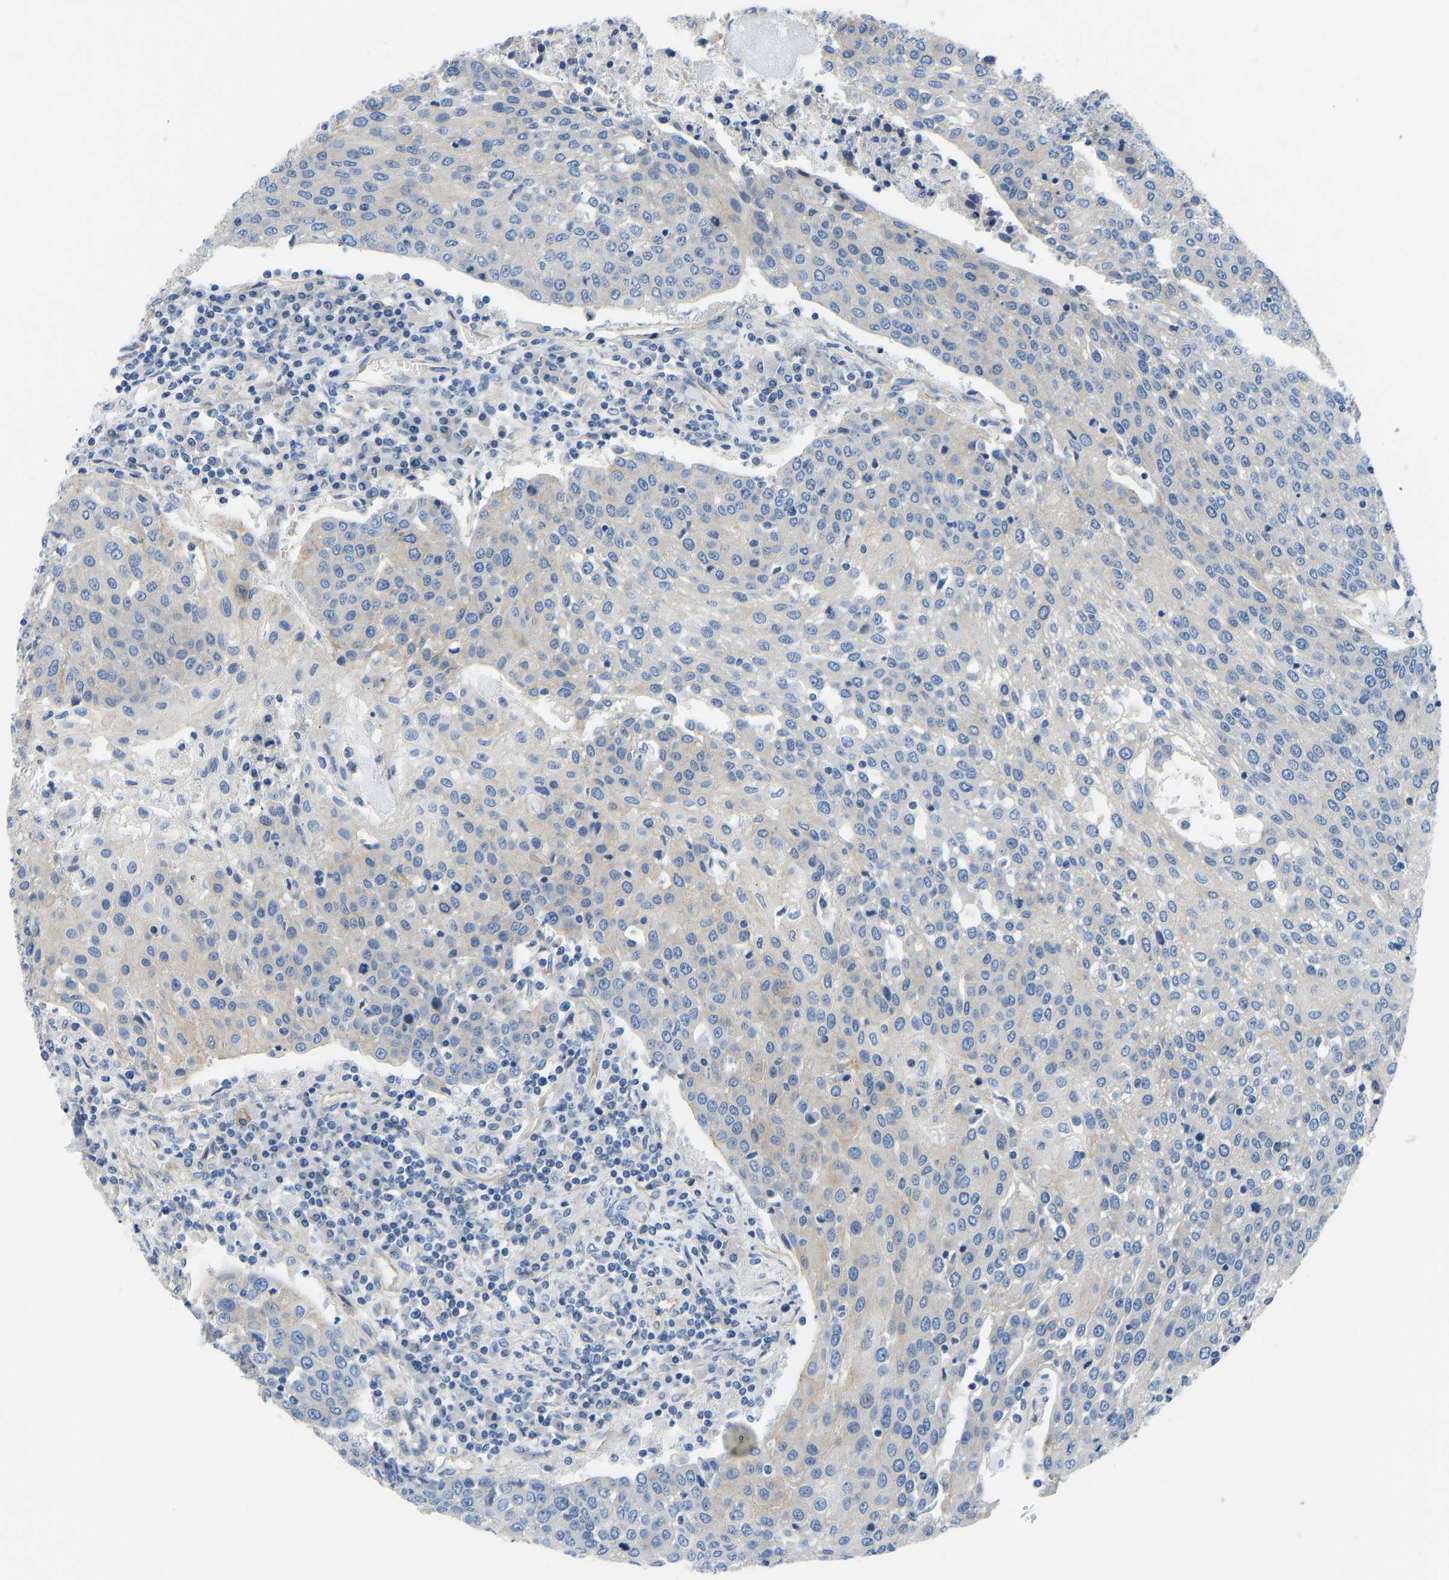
{"staining": {"intensity": "negative", "quantity": "none", "location": "none"}, "tissue": "urothelial cancer", "cell_type": "Tumor cells", "image_type": "cancer", "snomed": [{"axis": "morphology", "description": "Urothelial carcinoma, High grade"}, {"axis": "topography", "description": "Urinary bladder"}], "caption": "A high-resolution photomicrograph shows immunohistochemistry (IHC) staining of urothelial cancer, which demonstrates no significant expression in tumor cells. Brightfield microscopy of immunohistochemistry (IHC) stained with DAB (brown) and hematoxylin (blue), captured at high magnification.", "gene": "CHAD", "patient": {"sex": "female", "age": 85}}